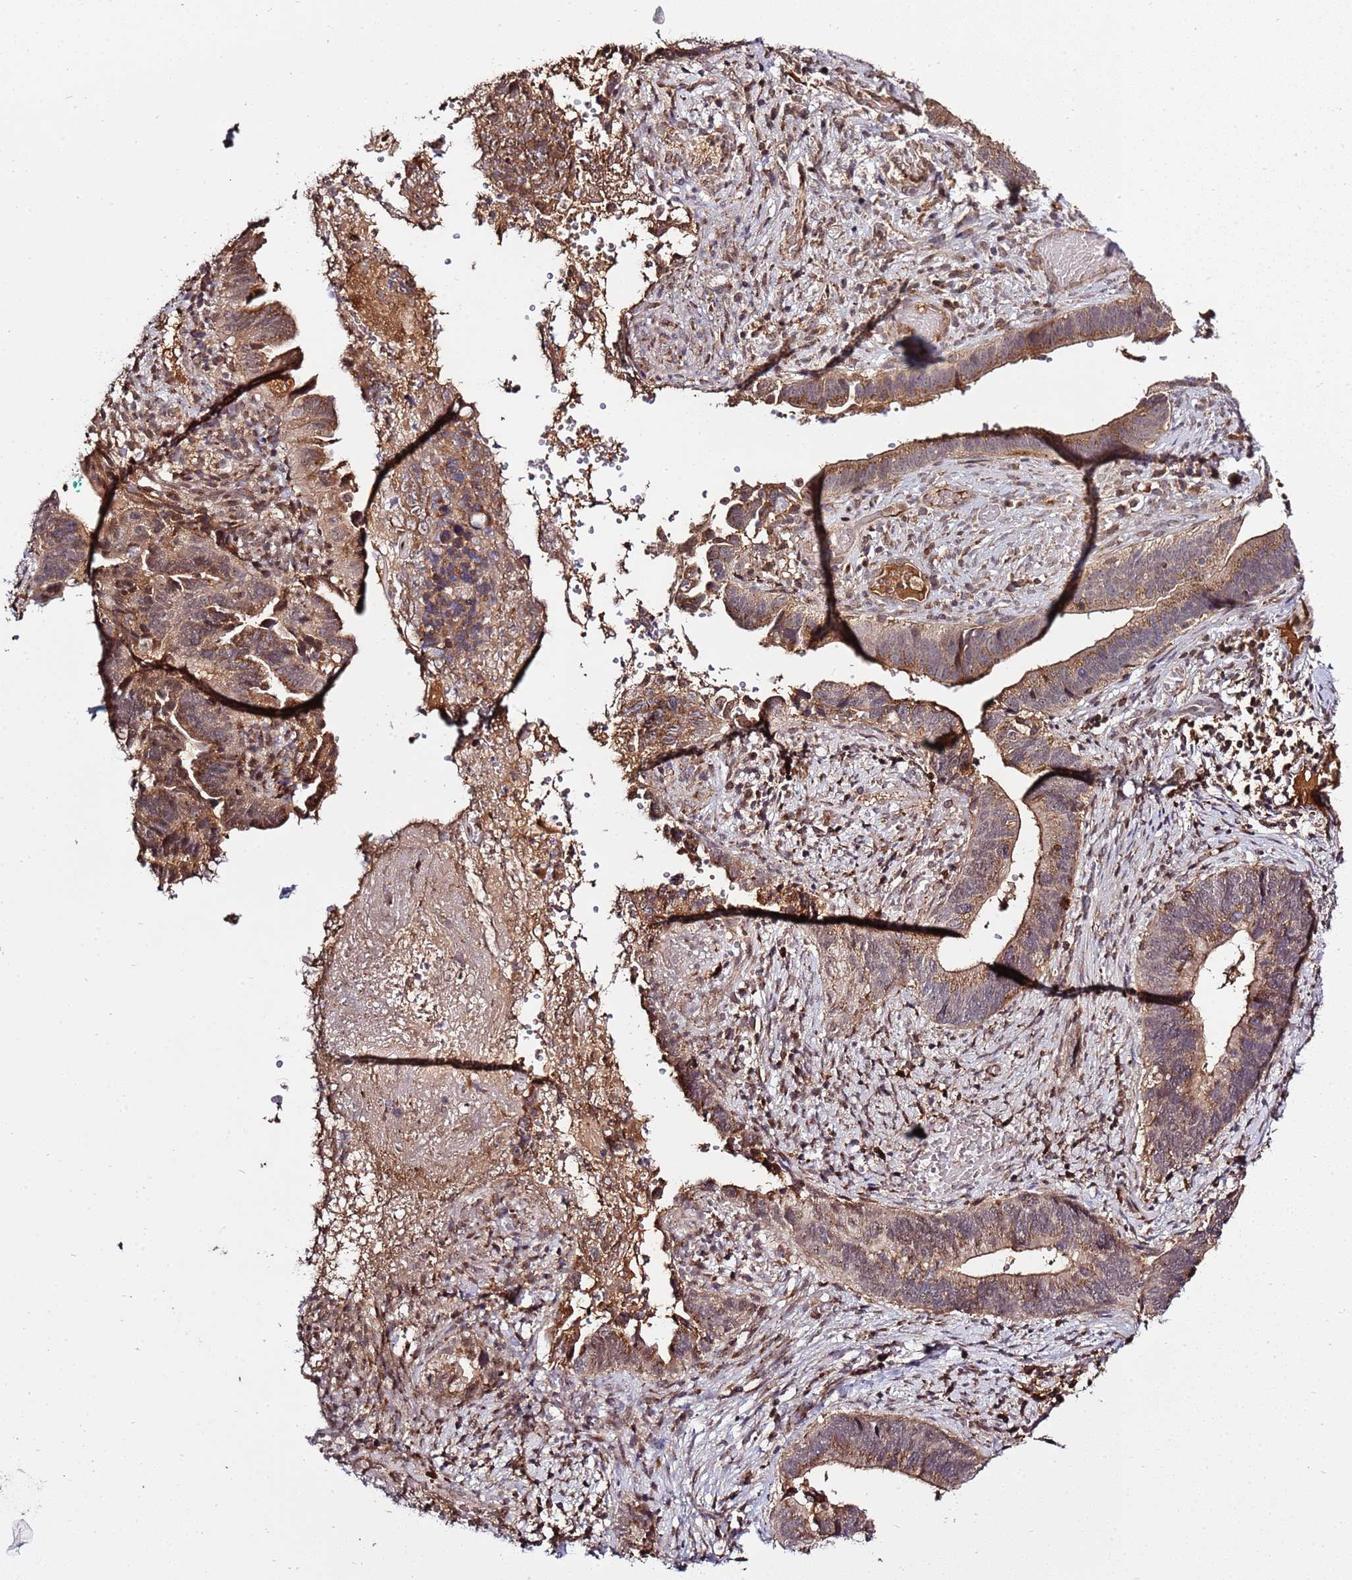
{"staining": {"intensity": "moderate", "quantity": ">75%", "location": "cytoplasmic/membranous"}, "tissue": "cervical cancer", "cell_type": "Tumor cells", "image_type": "cancer", "snomed": [{"axis": "morphology", "description": "Adenocarcinoma, NOS"}, {"axis": "topography", "description": "Cervix"}], "caption": "DAB immunohistochemical staining of adenocarcinoma (cervical) reveals moderate cytoplasmic/membranous protein expression in approximately >75% of tumor cells.", "gene": "ZNF624", "patient": {"sex": "female", "age": 42}}